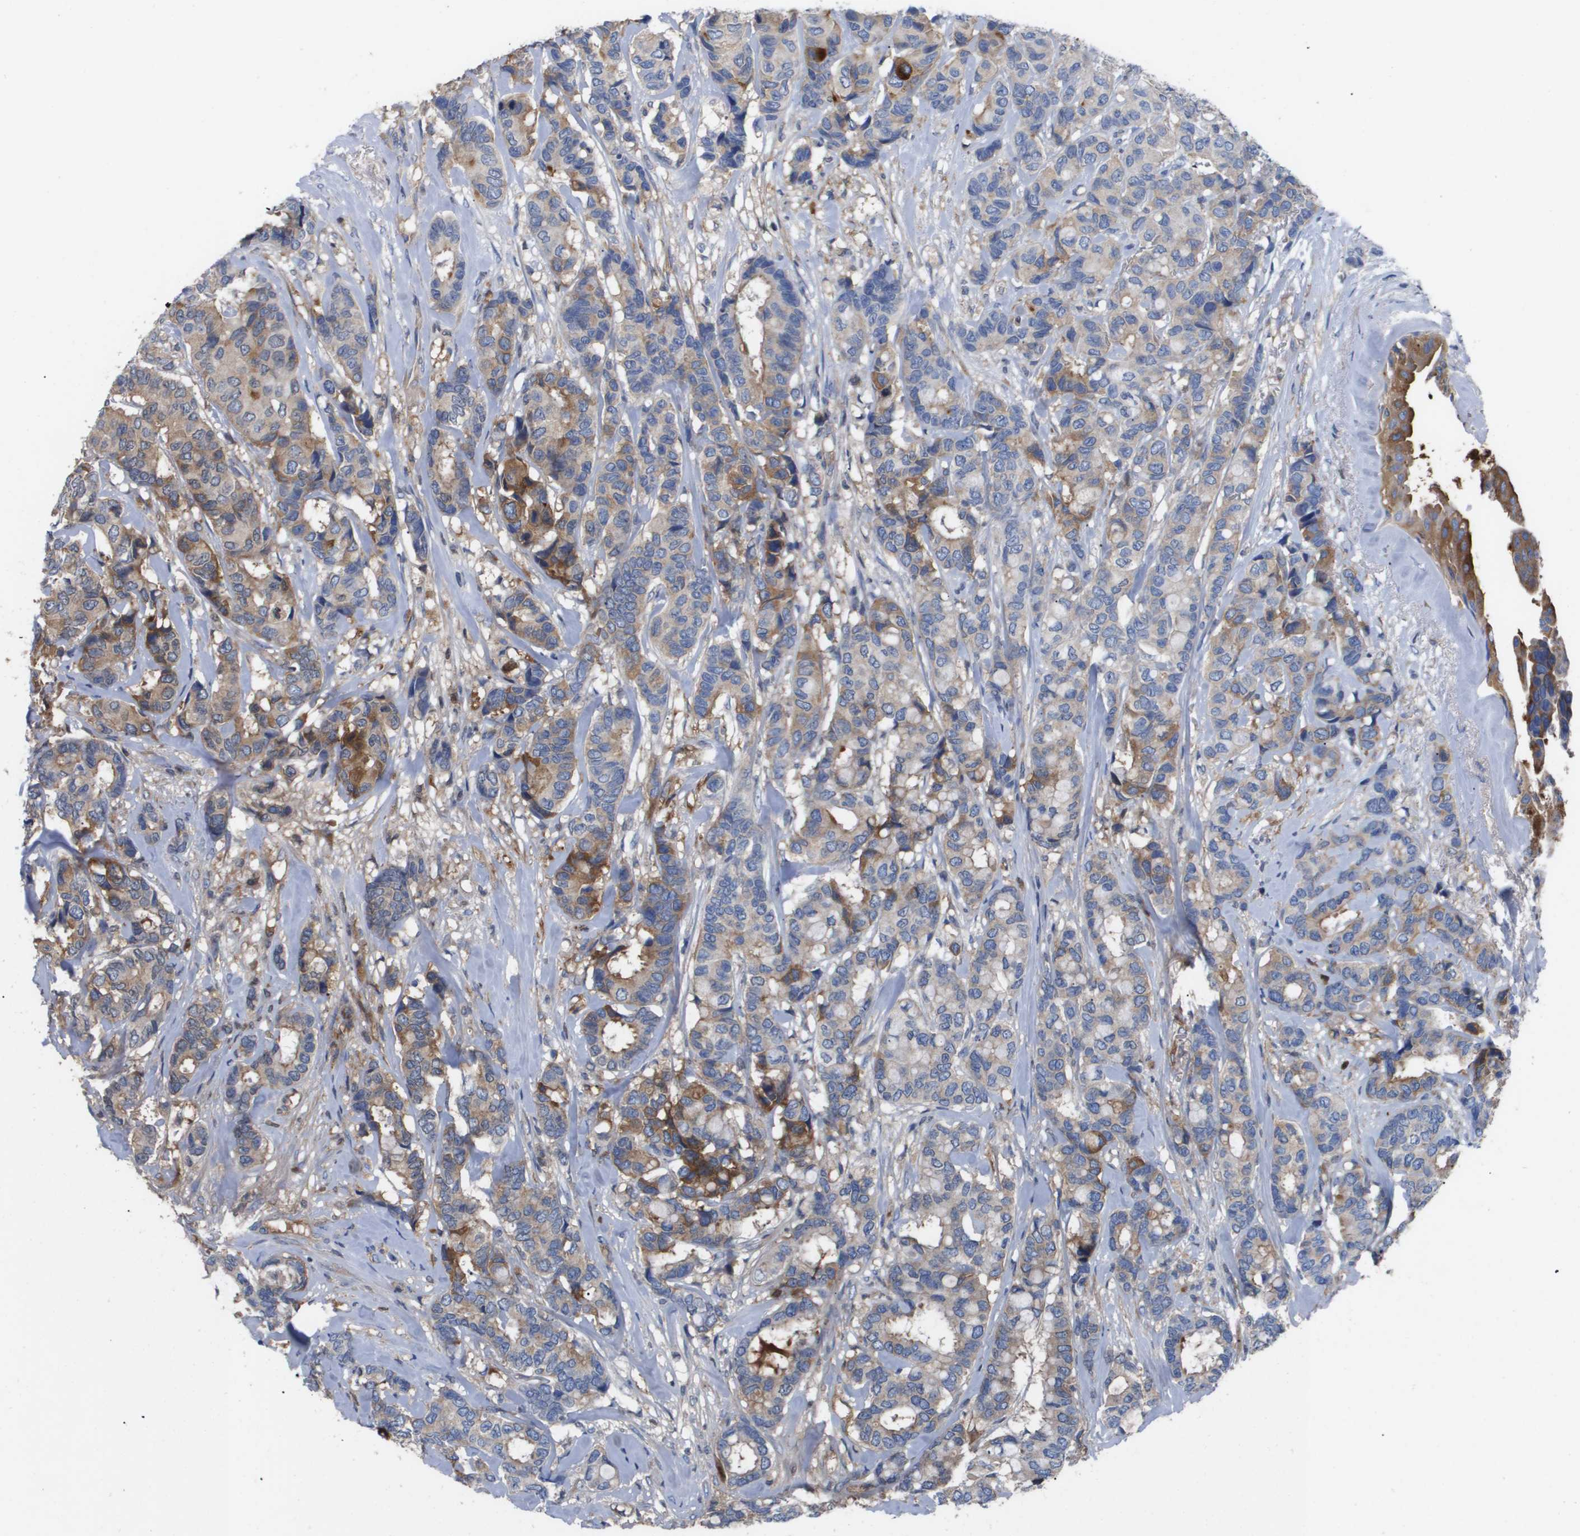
{"staining": {"intensity": "moderate", "quantity": "25%-75%", "location": "cytoplasmic/membranous"}, "tissue": "breast cancer", "cell_type": "Tumor cells", "image_type": "cancer", "snomed": [{"axis": "morphology", "description": "Duct carcinoma"}, {"axis": "topography", "description": "Breast"}], "caption": "Moderate cytoplasmic/membranous staining is identified in approximately 25%-75% of tumor cells in intraductal carcinoma (breast).", "gene": "SERPINA6", "patient": {"sex": "female", "age": 87}}